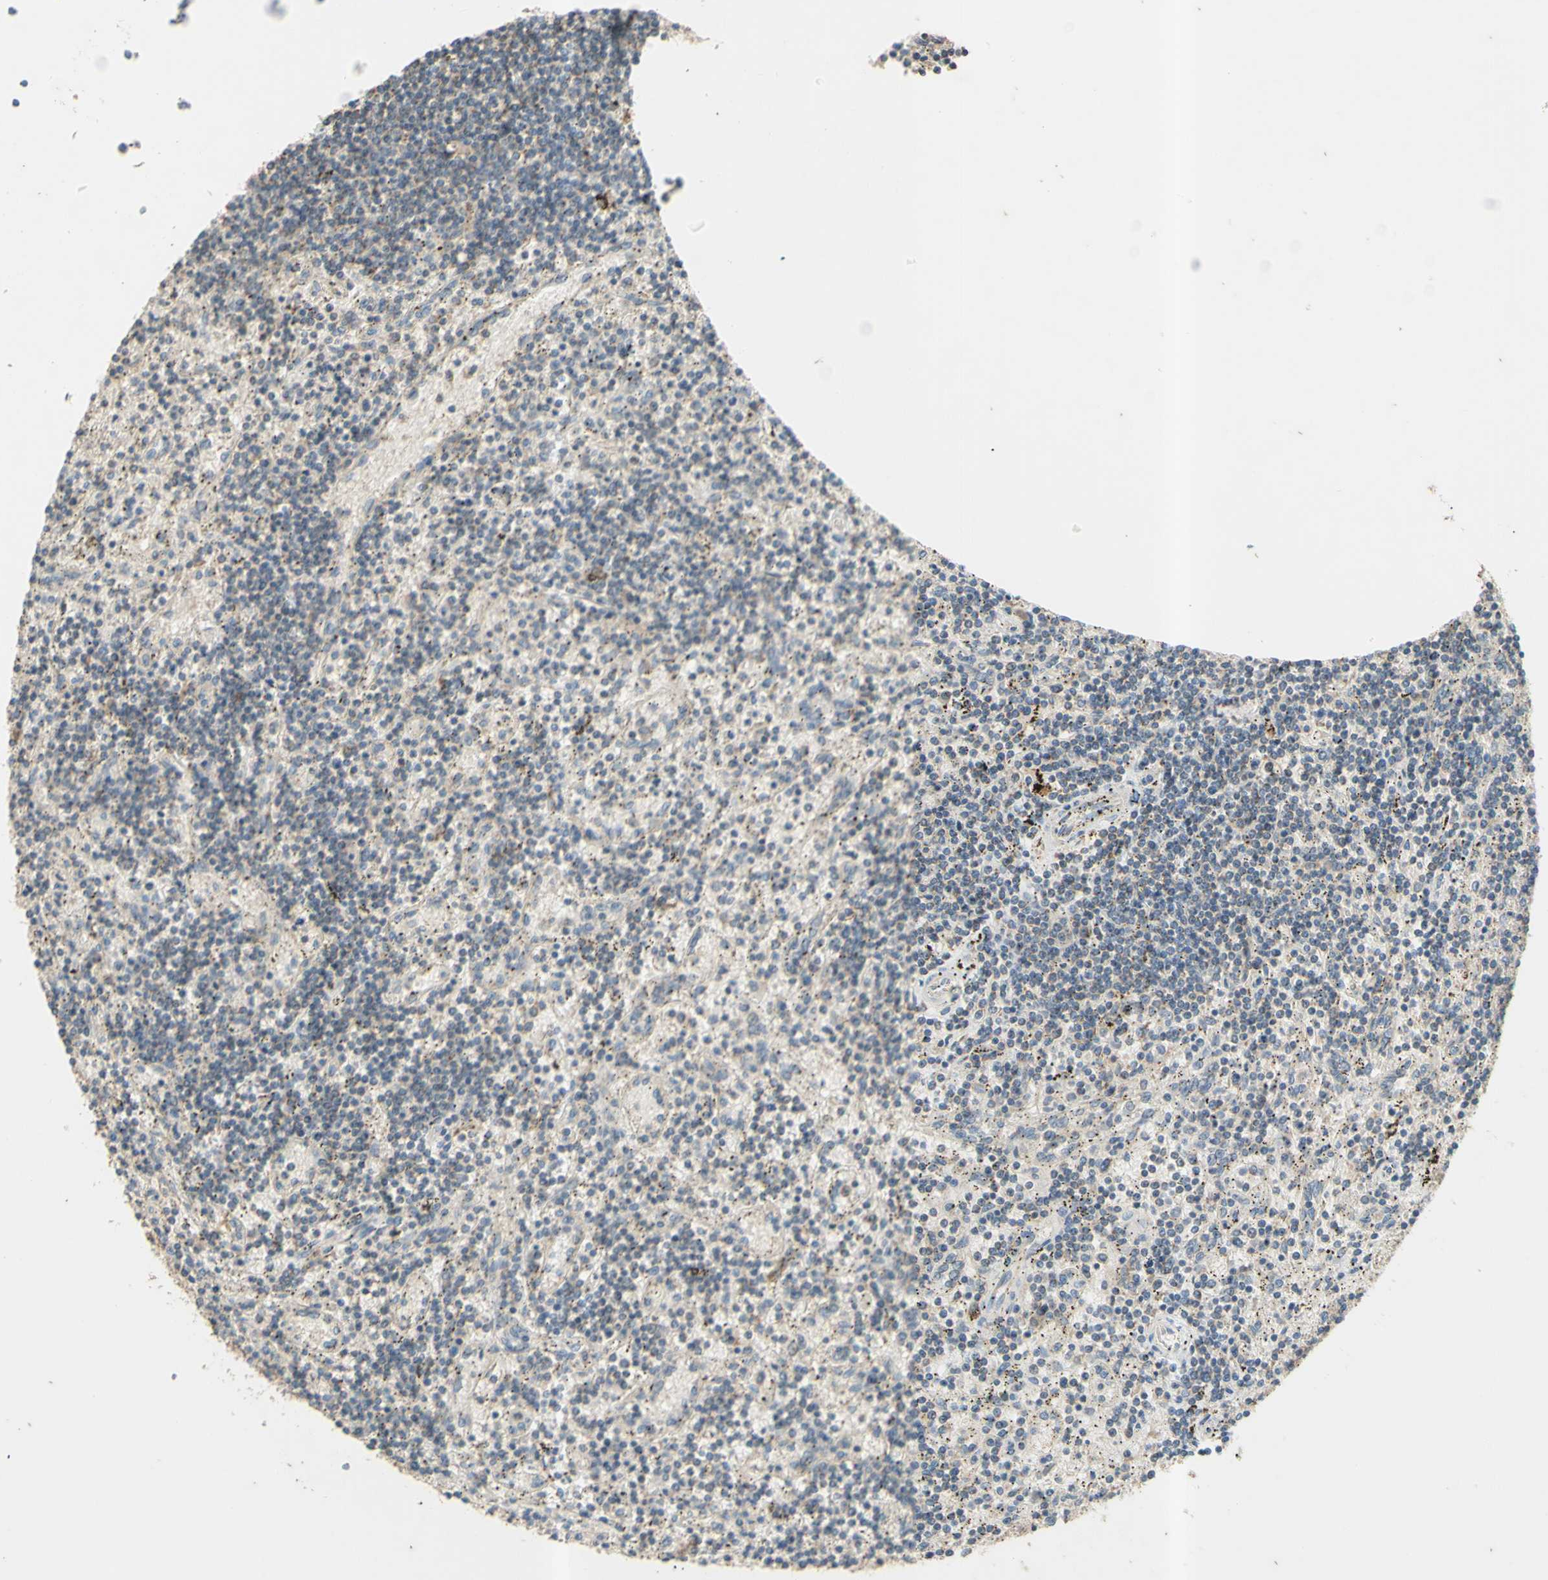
{"staining": {"intensity": "negative", "quantity": "none", "location": "none"}, "tissue": "lymphoma", "cell_type": "Tumor cells", "image_type": "cancer", "snomed": [{"axis": "morphology", "description": "Malignant lymphoma, non-Hodgkin's type, Low grade"}, {"axis": "topography", "description": "Spleen"}], "caption": "Immunohistochemical staining of lymphoma reveals no significant staining in tumor cells.", "gene": "PTGIS", "patient": {"sex": "male", "age": 76}}